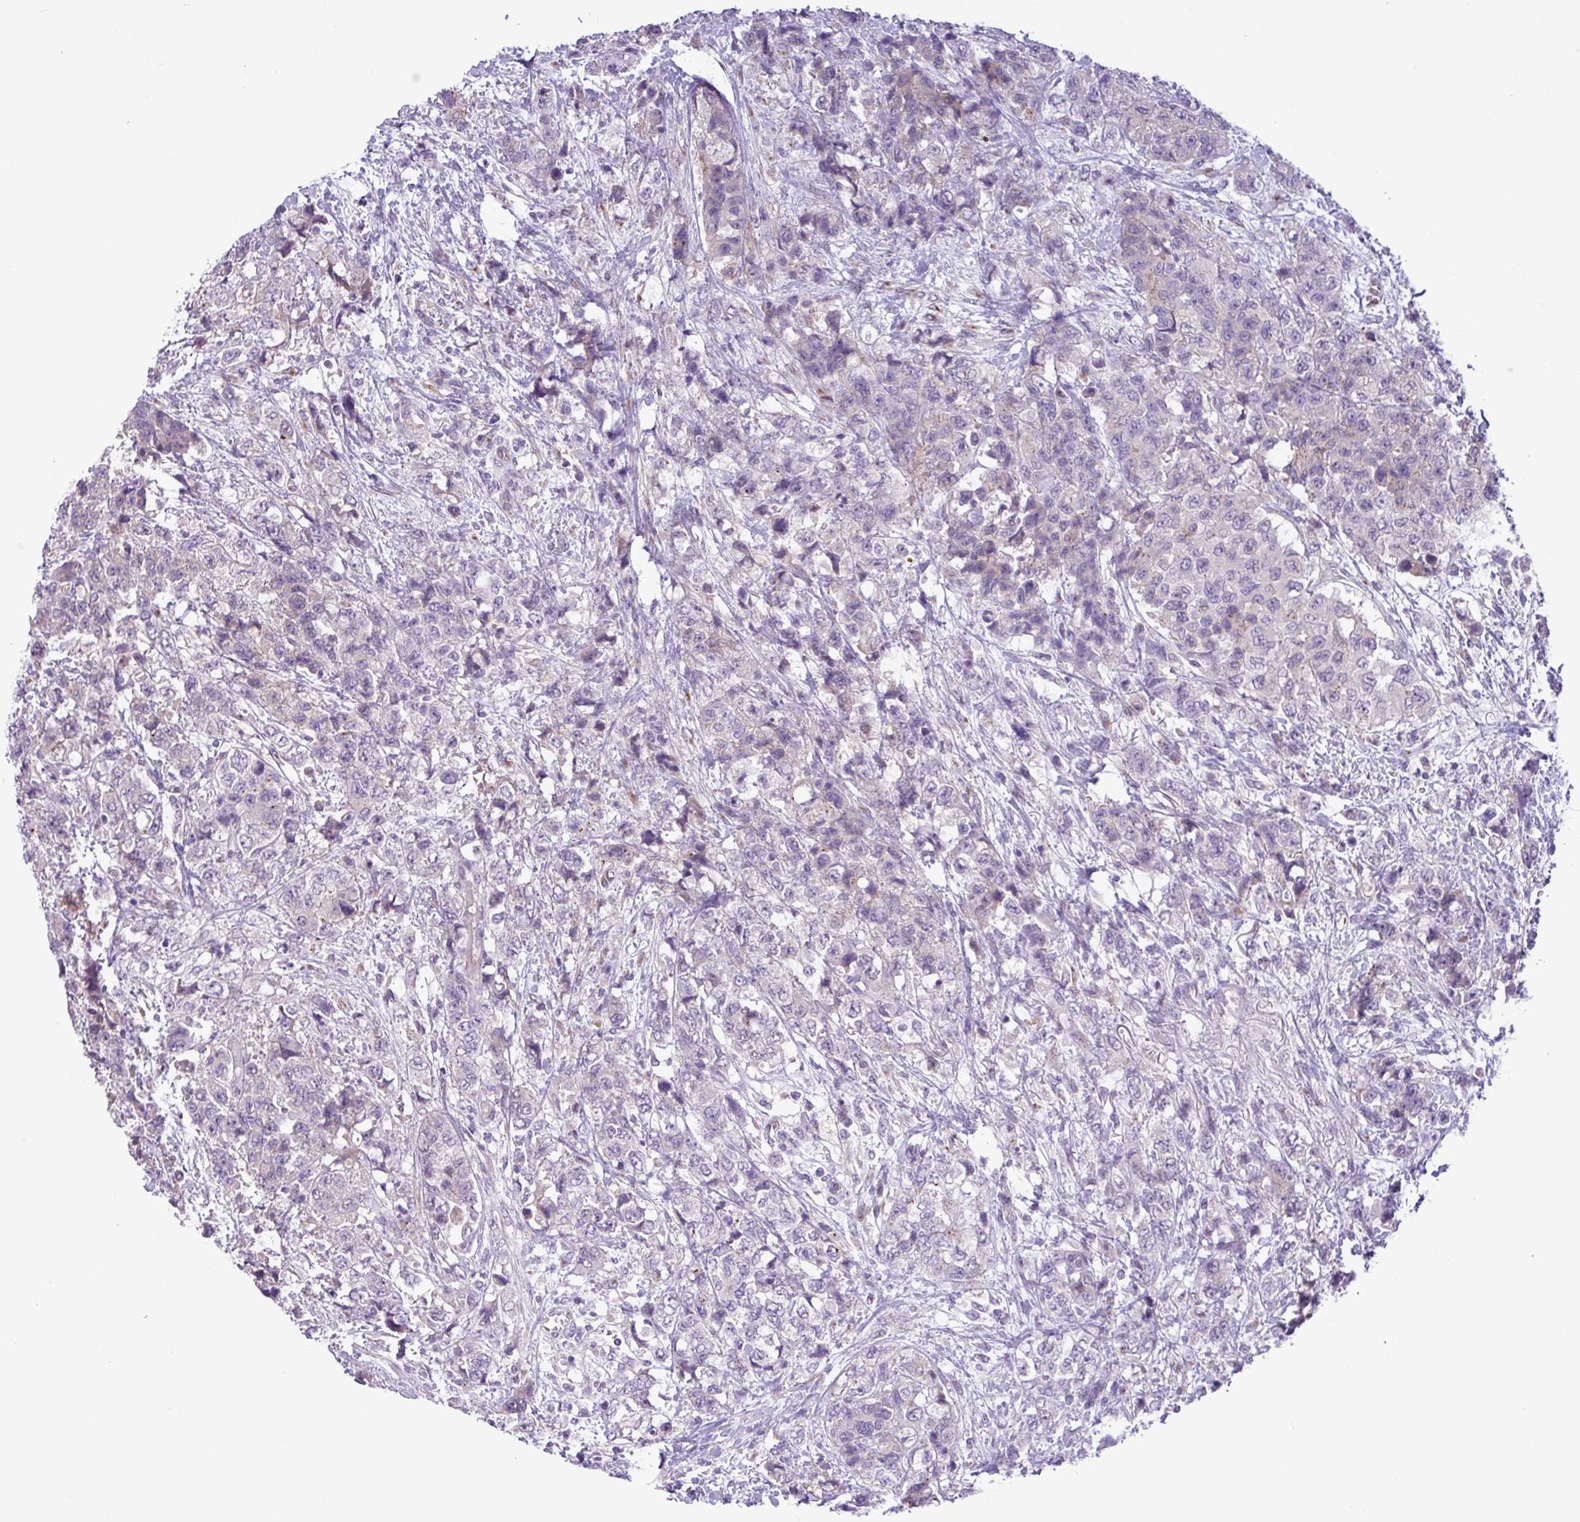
{"staining": {"intensity": "negative", "quantity": "none", "location": "none"}, "tissue": "urothelial cancer", "cell_type": "Tumor cells", "image_type": "cancer", "snomed": [{"axis": "morphology", "description": "Urothelial carcinoma, High grade"}, {"axis": "topography", "description": "Urinary bladder"}], "caption": "Urothelial carcinoma (high-grade) was stained to show a protein in brown. There is no significant expression in tumor cells.", "gene": "SPINK8", "patient": {"sex": "female", "age": 78}}